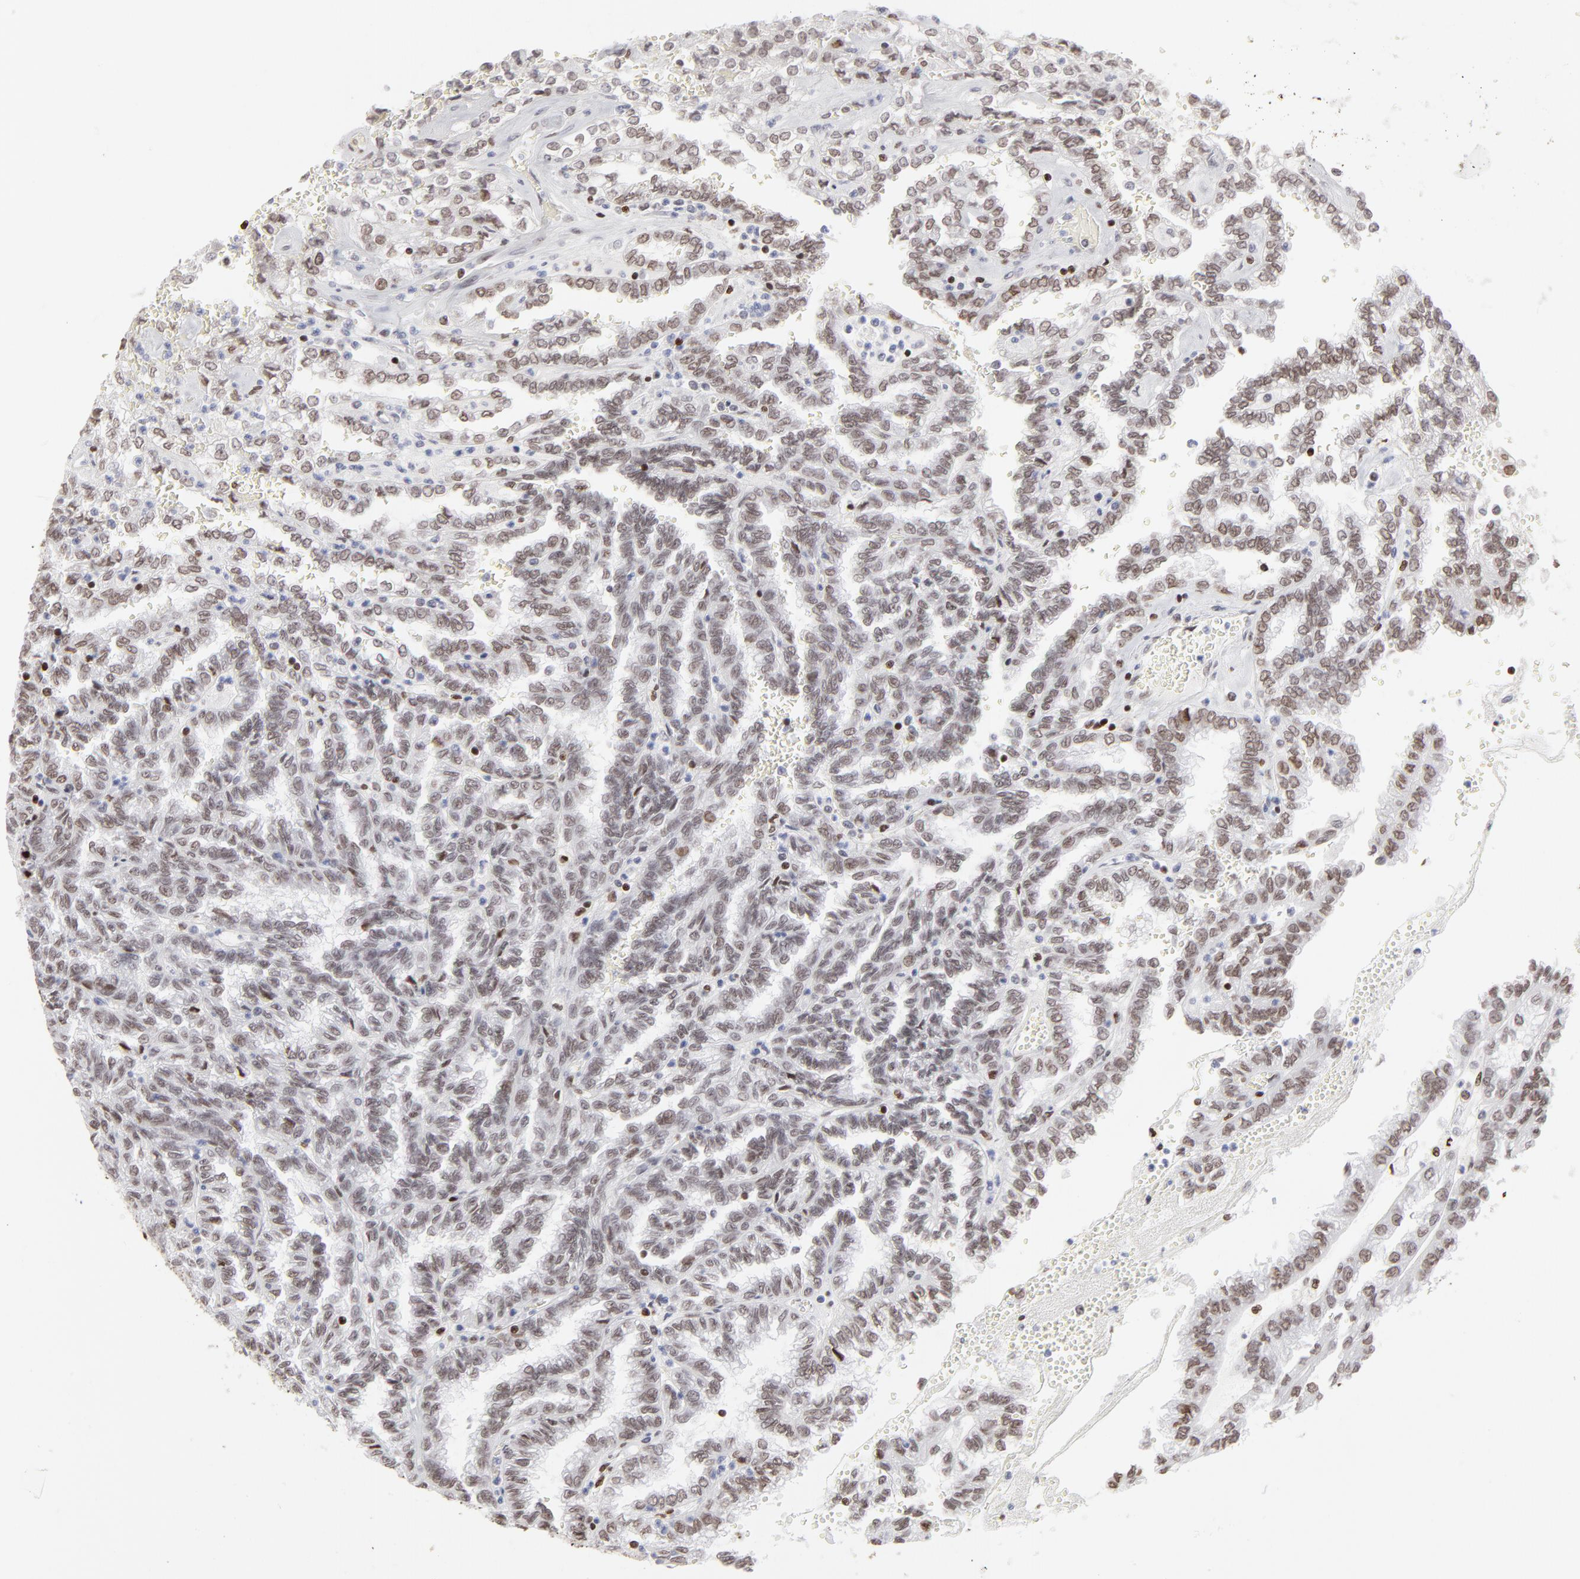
{"staining": {"intensity": "weak", "quantity": "25%-75%", "location": "nuclear"}, "tissue": "renal cancer", "cell_type": "Tumor cells", "image_type": "cancer", "snomed": [{"axis": "morphology", "description": "Inflammation, NOS"}, {"axis": "morphology", "description": "Adenocarcinoma, NOS"}, {"axis": "topography", "description": "Kidney"}], "caption": "An IHC histopathology image of tumor tissue is shown. Protein staining in brown shows weak nuclear positivity in adenocarcinoma (renal) within tumor cells. The staining was performed using DAB (3,3'-diaminobenzidine), with brown indicating positive protein expression. Nuclei are stained blue with hematoxylin.", "gene": "PARP1", "patient": {"sex": "male", "age": 68}}